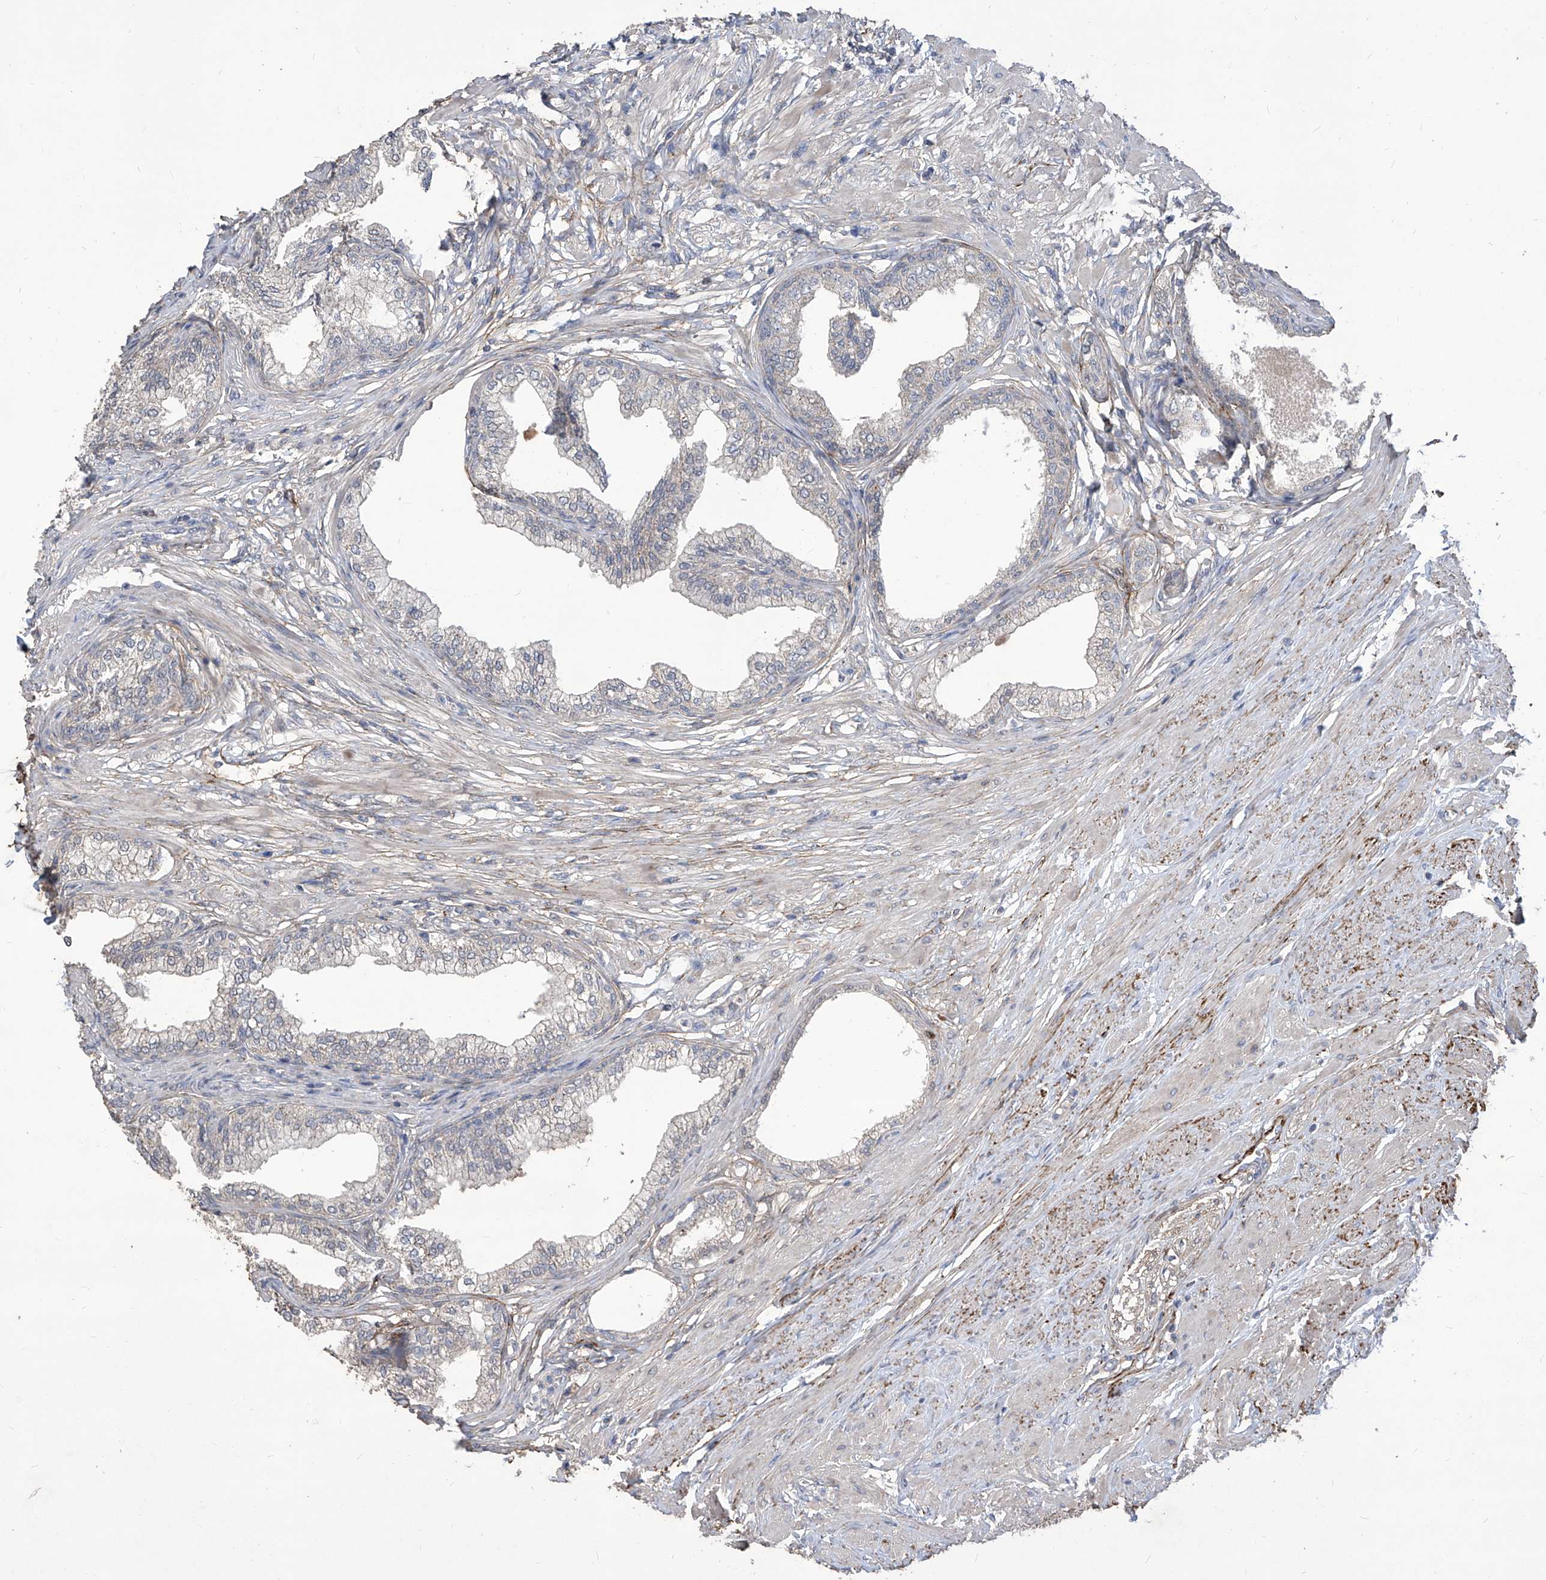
{"staining": {"intensity": "negative", "quantity": "none", "location": "none"}, "tissue": "prostate", "cell_type": "Glandular cells", "image_type": "normal", "snomed": [{"axis": "morphology", "description": "Normal tissue, NOS"}, {"axis": "morphology", "description": "Urothelial carcinoma, Low grade"}, {"axis": "topography", "description": "Urinary bladder"}, {"axis": "topography", "description": "Prostate"}], "caption": "This is an immunohistochemistry (IHC) photomicrograph of normal prostate. There is no expression in glandular cells.", "gene": "TXNIP", "patient": {"sex": "male", "age": 60}}